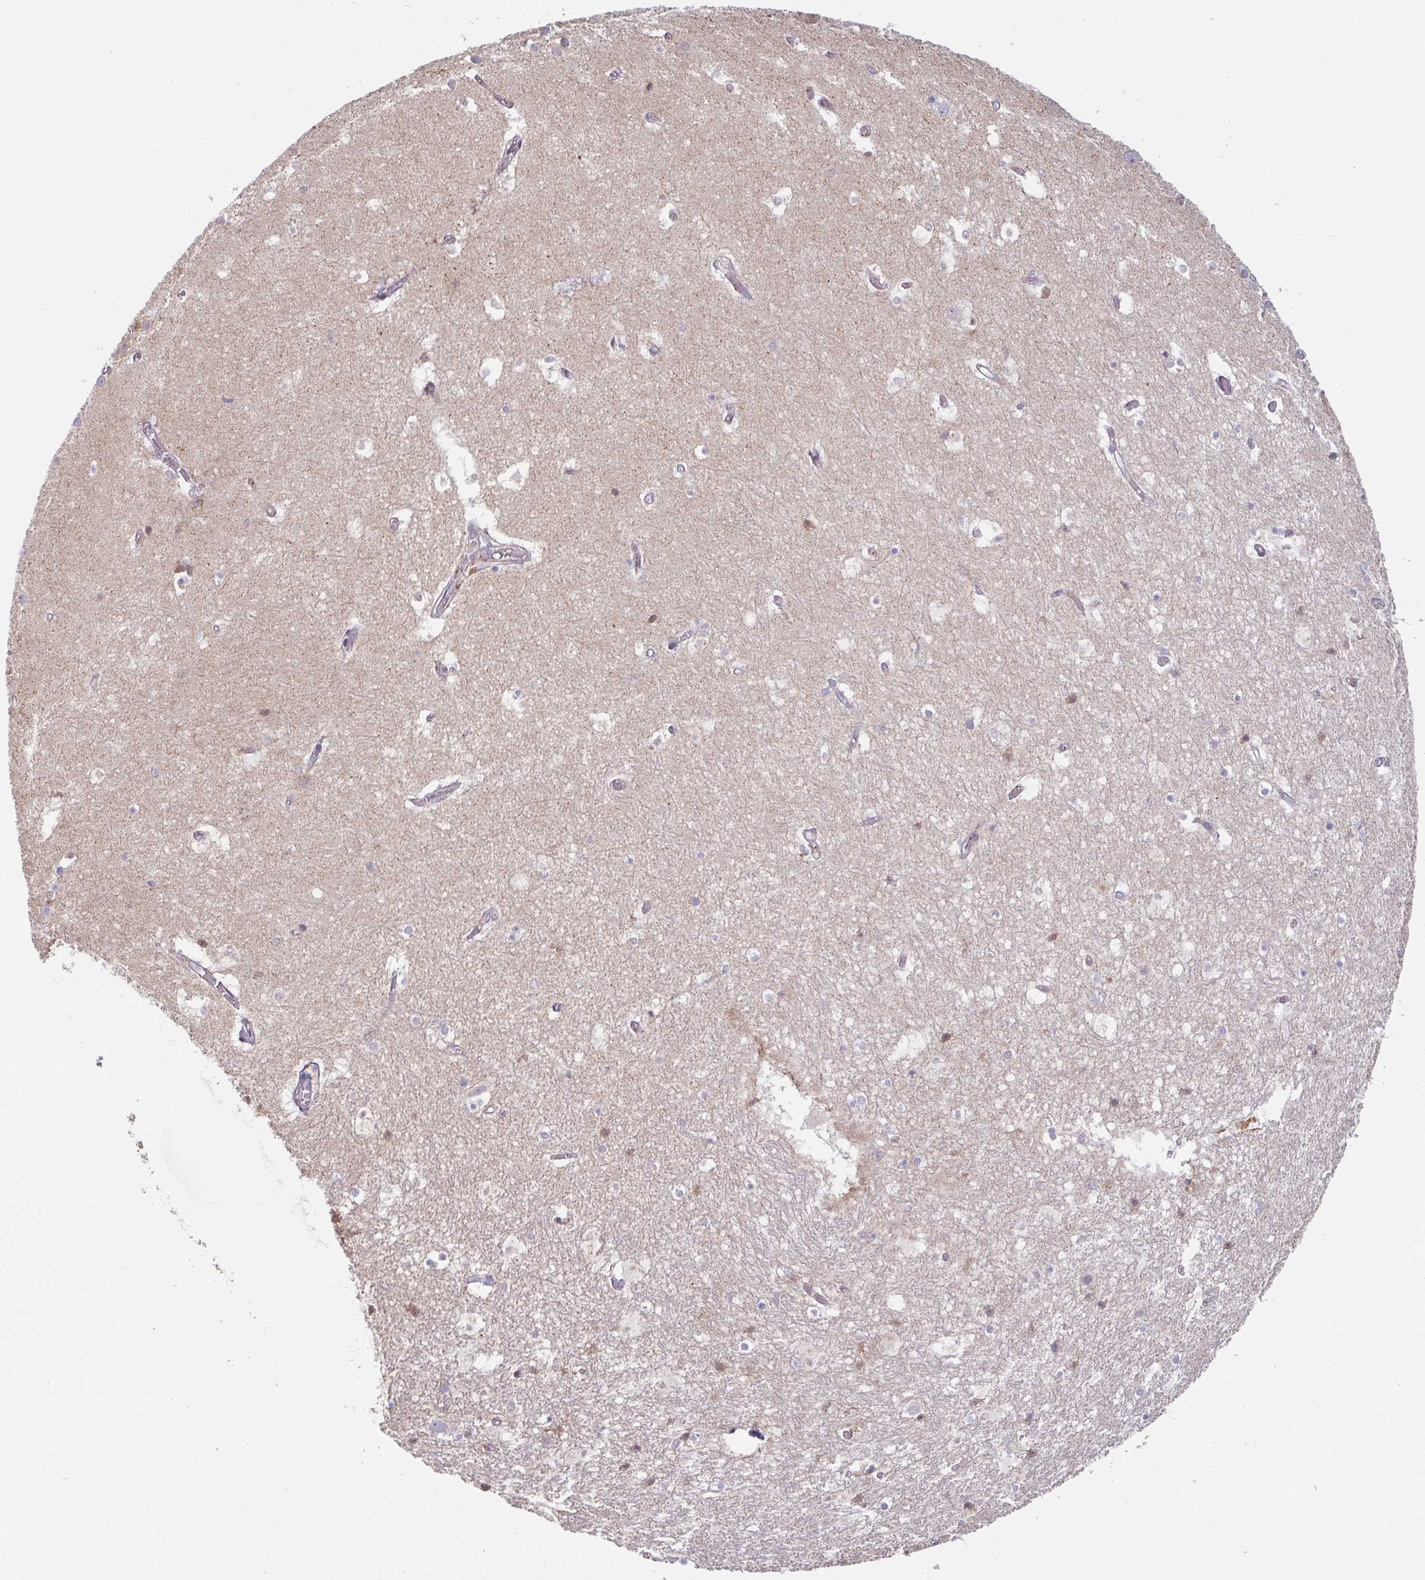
{"staining": {"intensity": "weak", "quantity": "<25%", "location": "cytoplasmic/membranous"}, "tissue": "hippocampus", "cell_type": "Glial cells", "image_type": "normal", "snomed": [{"axis": "morphology", "description": "Normal tissue, NOS"}, {"axis": "topography", "description": "Hippocampus"}], "caption": "Immunohistochemical staining of normal human hippocampus displays no significant staining in glial cells.", "gene": "MOB1A", "patient": {"sex": "female", "age": 52}}